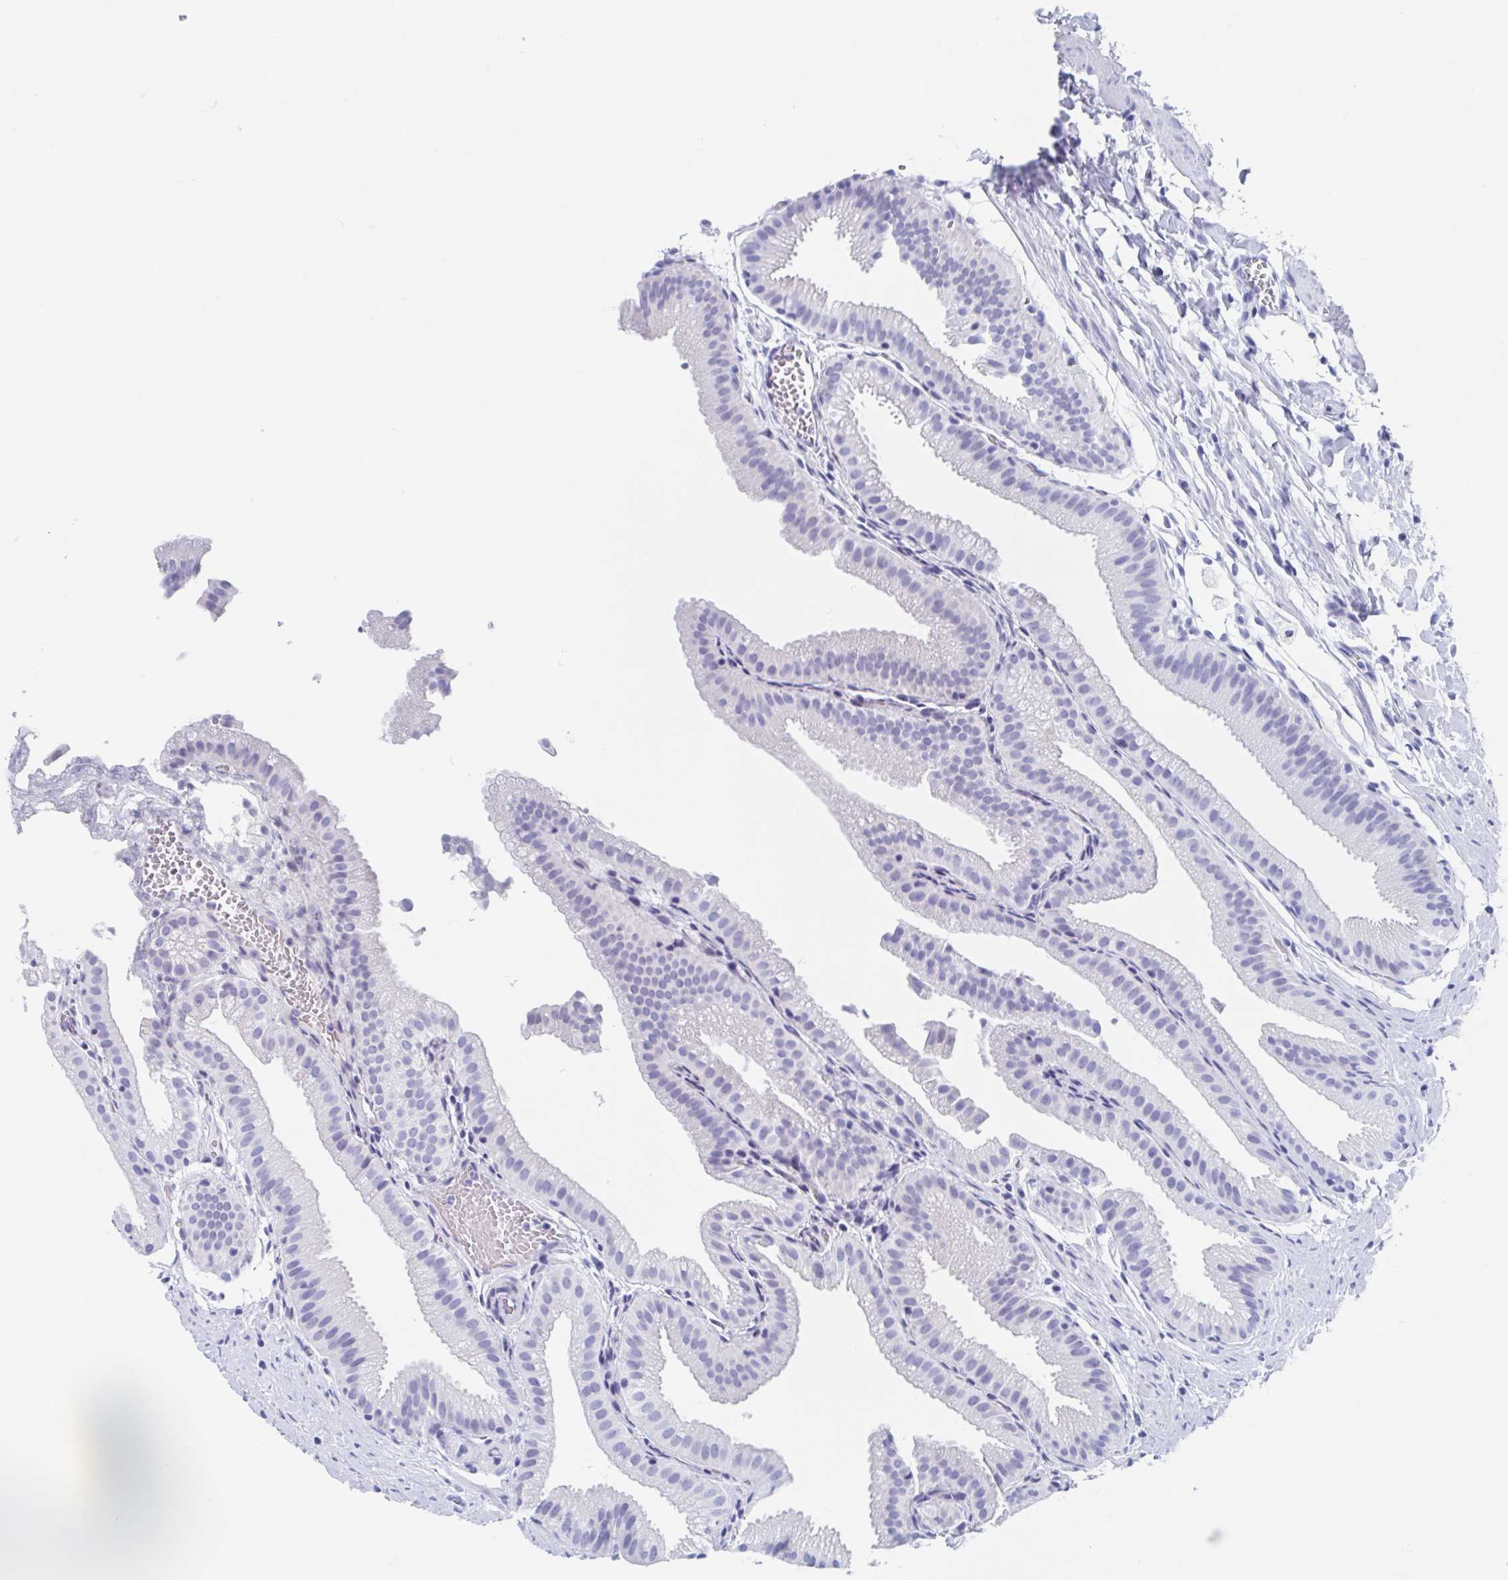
{"staining": {"intensity": "negative", "quantity": "none", "location": "none"}, "tissue": "gallbladder", "cell_type": "Glandular cells", "image_type": "normal", "snomed": [{"axis": "morphology", "description": "Normal tissue, NOS"}, {"axis": "topography", "description": "Gallbladder"}], "caption": "This histopathology image is of normal gallbladder stained with immunohistochemistry to label a protein in brown with the nuclei are counter-stained blue. There is no positivity in glandular cells. The staining was performed using DAB (3,3'-diaminobenzidine) to visualize the protein expression in brown, while the nuclei were stained in blue with hematoxylin (Magnification: 20x).", "gene": "C10orf53", "patient": {"sex": "female", "age": 63}}